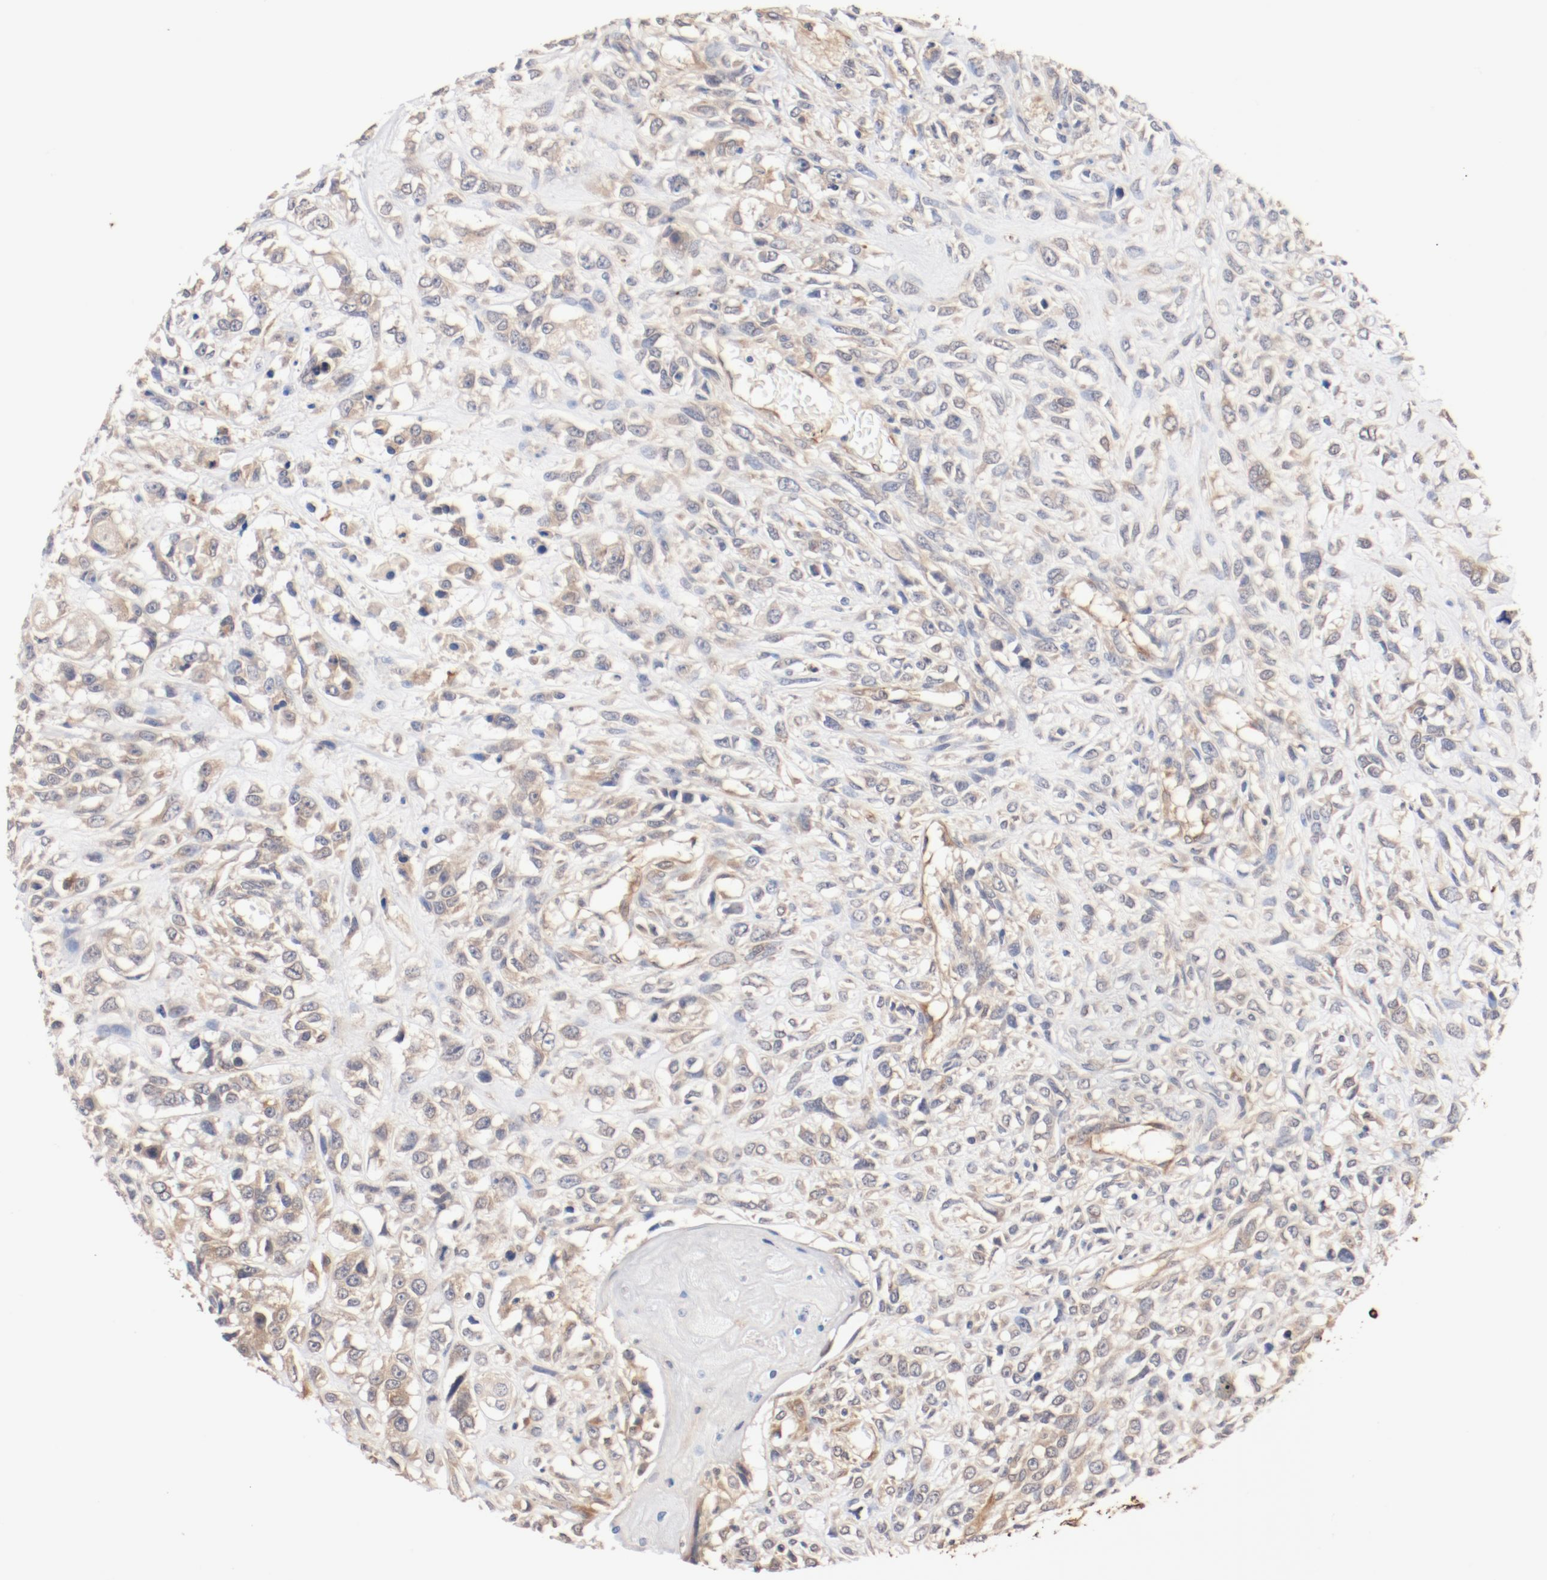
{"staining": {"intensity": "weak", "quantity": "<25%", "location": "cytoplasmic/membranous"}, "tissue": "head and neck cancer", "cell_type": "Tumor cells", "image_type": "cancer", "snomed": [{"axis": "morphology", "description": "Necrosis, NOS"}, {"axis": "morphology", "description": "Neoplasm, malignant, NOS"}, {"axis": "topography", "description": "Salivary gland"}, {"axis": "topography", "description": "Head-Neck"}], "caption": "Tumor cells show no significant staining in head and neck malignant neoplasm.", "gene": "UBE2J1", "patient": {"sex": "male", "age": 43}}